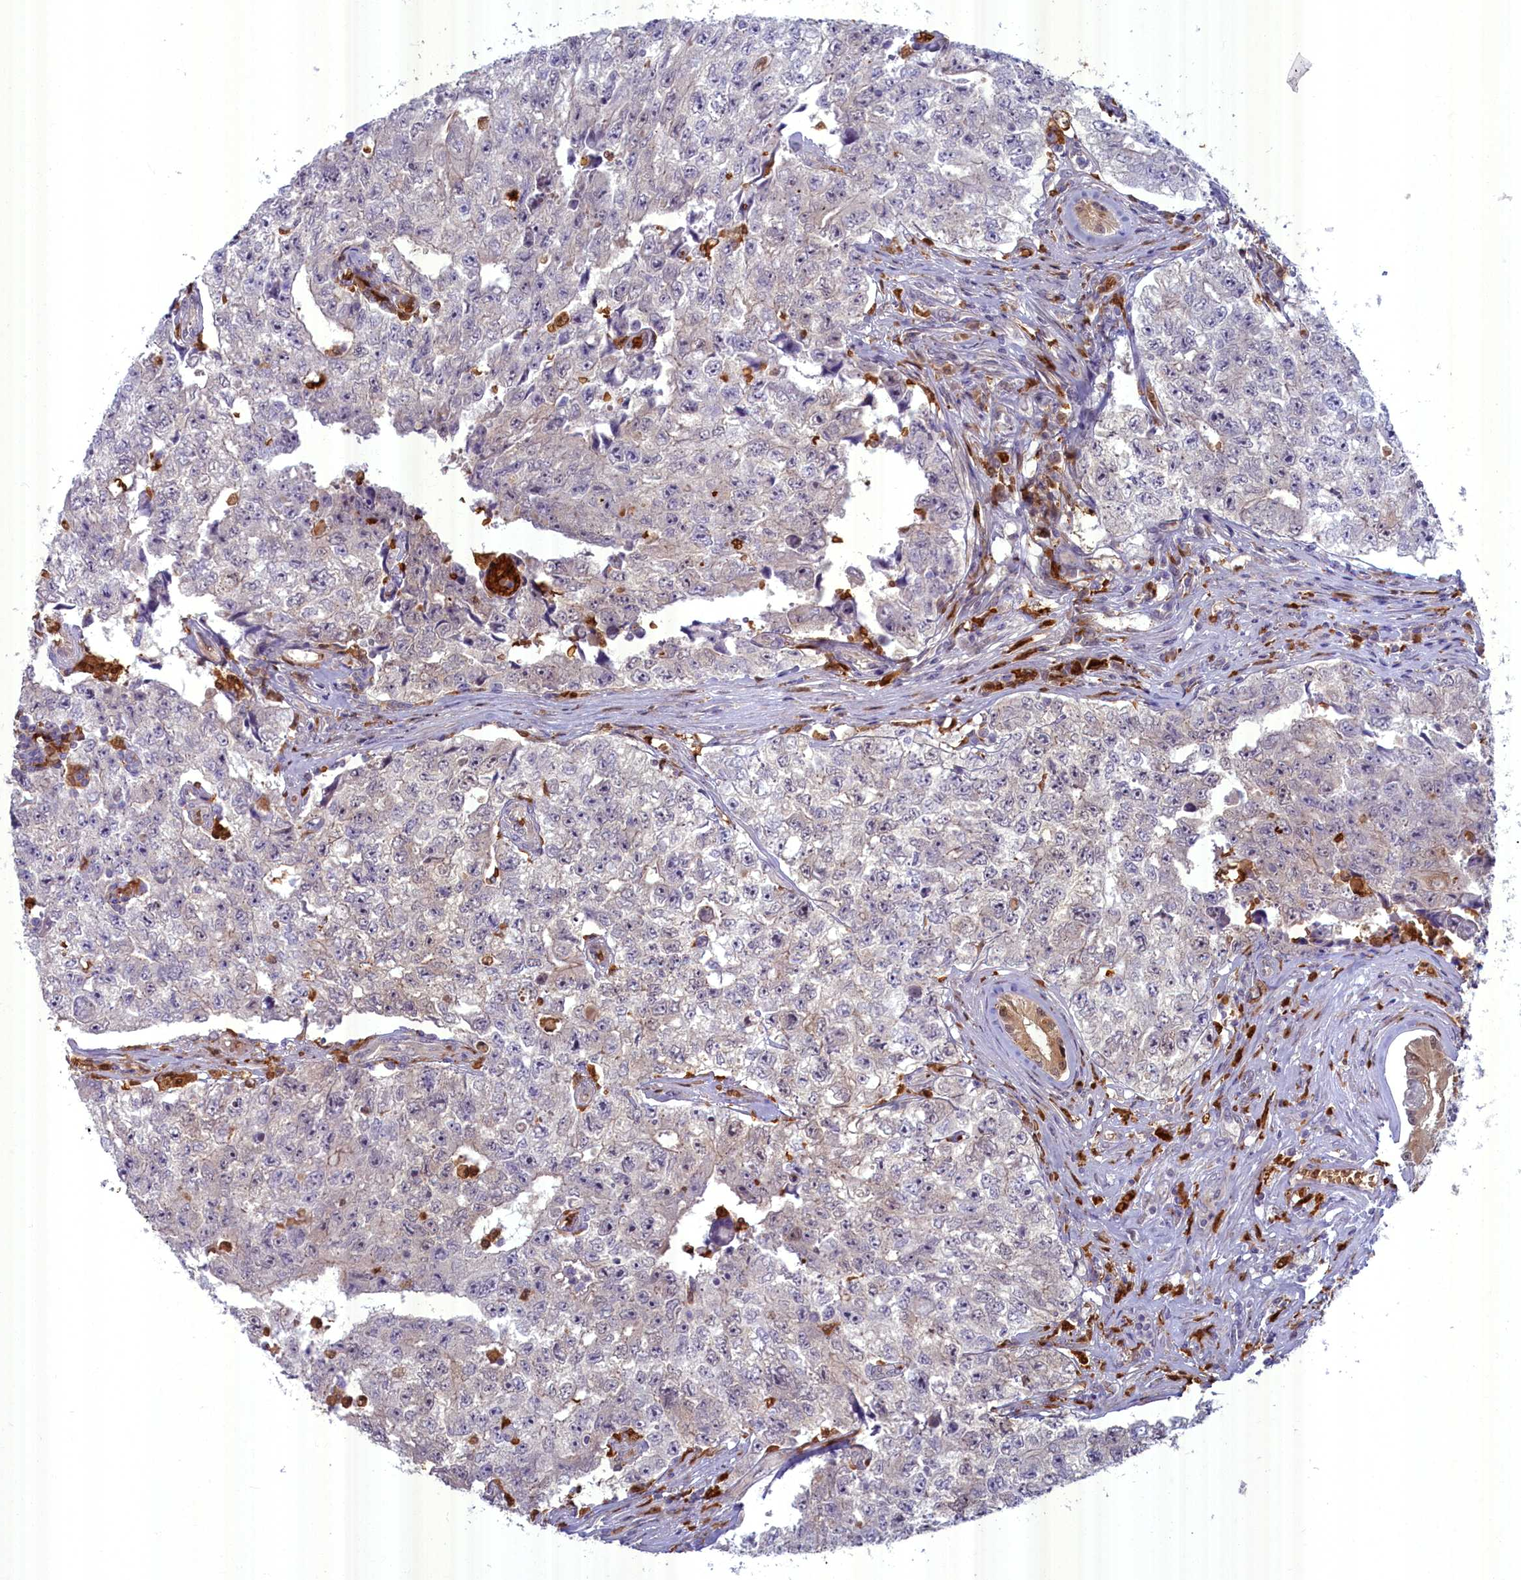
{"staining": {"intensity": "negative", "quantity": "none", "location": "none"}, "tissue": "testis cancer", "cell_type": "Tumor cells", "image_type": "cancer", "snomed": [{"axis": "morphology", "description": "Carcinoma, Embryonal, NOS"}, {"axis": "topography", "description": "Testis"}], "caption": "Tumor cells show no significant protein positivity in embryonal carcinoma (testis).", "gene": "BLVRB", "patient": {"sex": "male", "age": 17}}